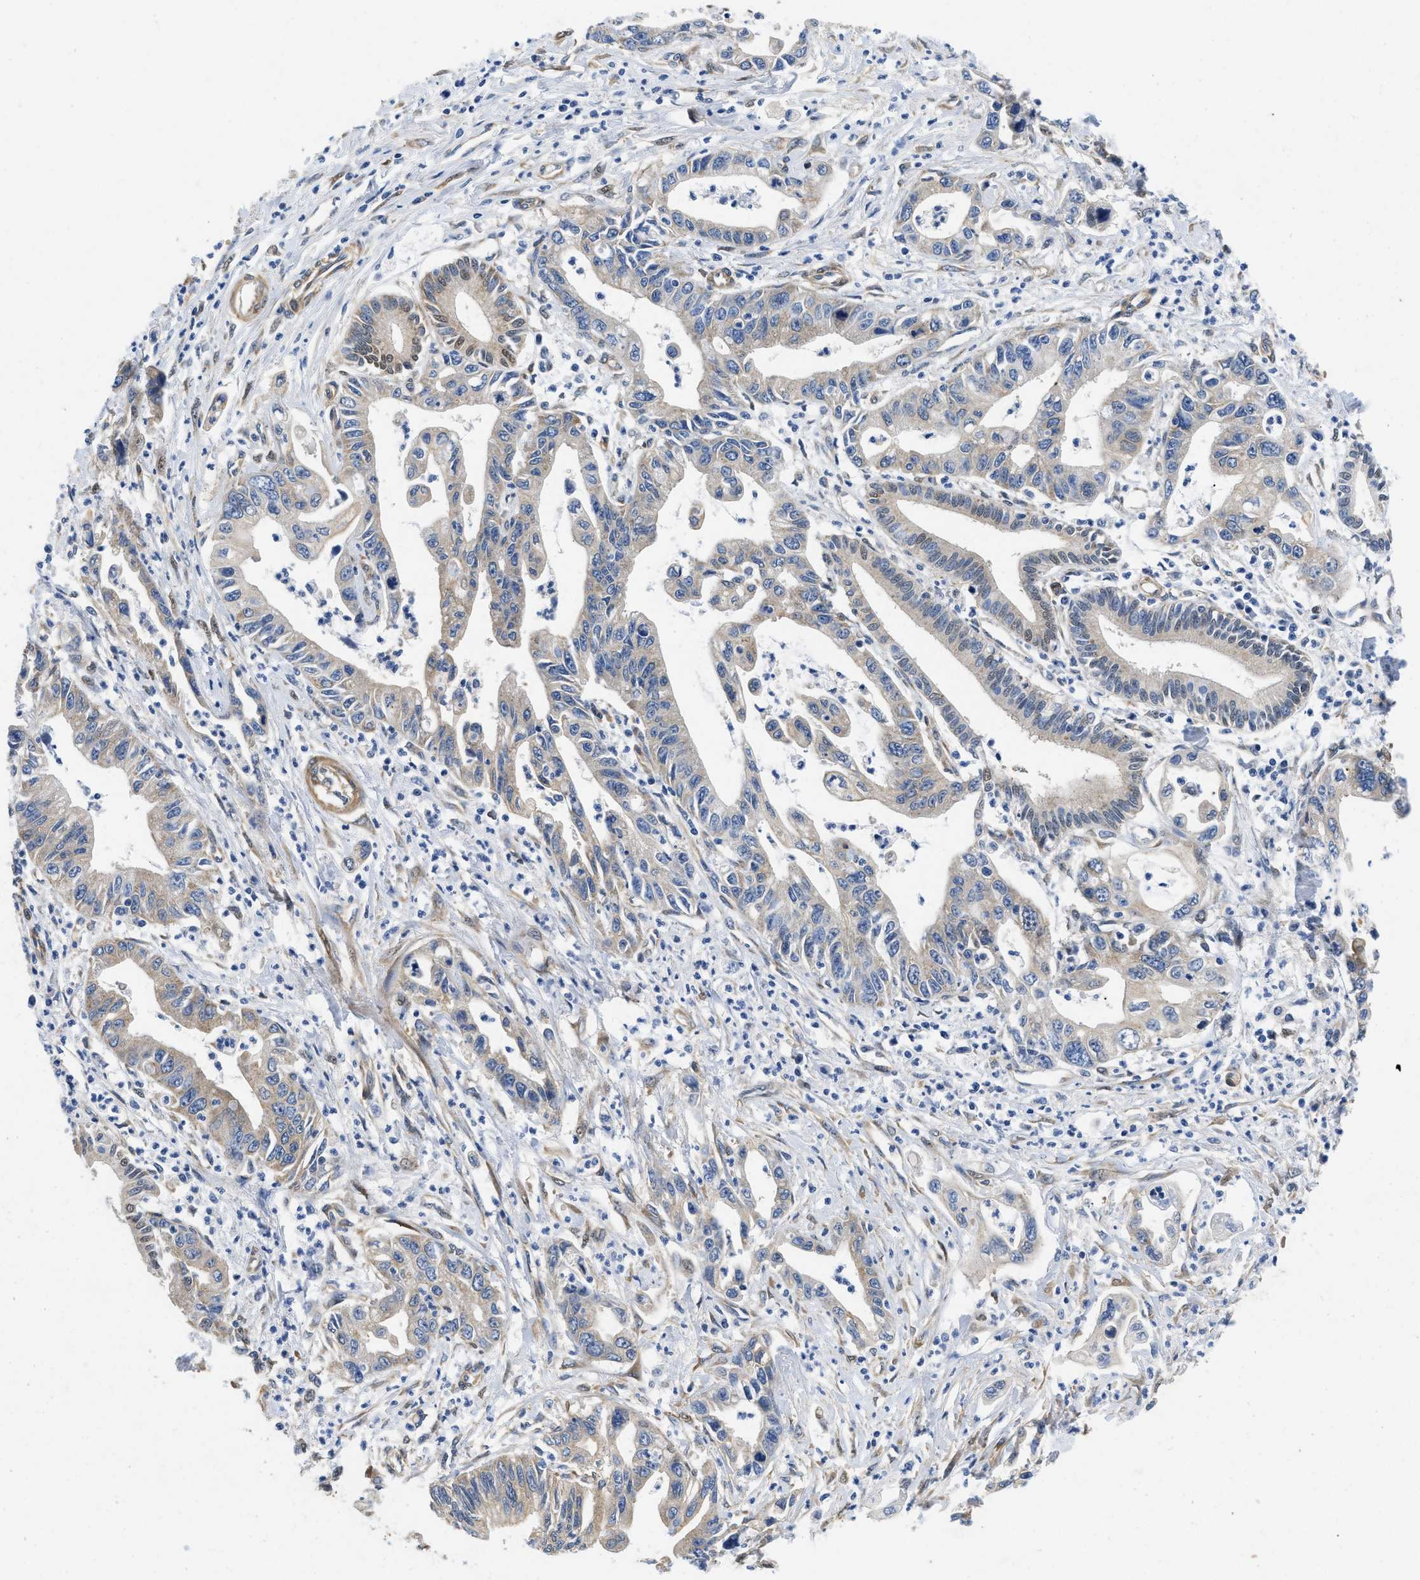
{"staining": {"intensity": "moderate", "quantity": "<25%", "location": "cytoplasmic/membranous,nuclear"}, "tissue": "pancreatic cancer", "cell_type": "Tumor cells", "image_type": "cancer", "snomed": [{"axis": "morphology", "description": "Adenocarcinoma, NOS"}, {"axis": "topography", "description": "Pancreas"}], "caption": "Tumor cells exhibit moderate cytoplasmic/membranous and nuclear expression in approximately <25% of cells in adenocarcinoma (pancreatic).", "gene": "RAPH1", "patient": {"sex": "male", "age": 56}}